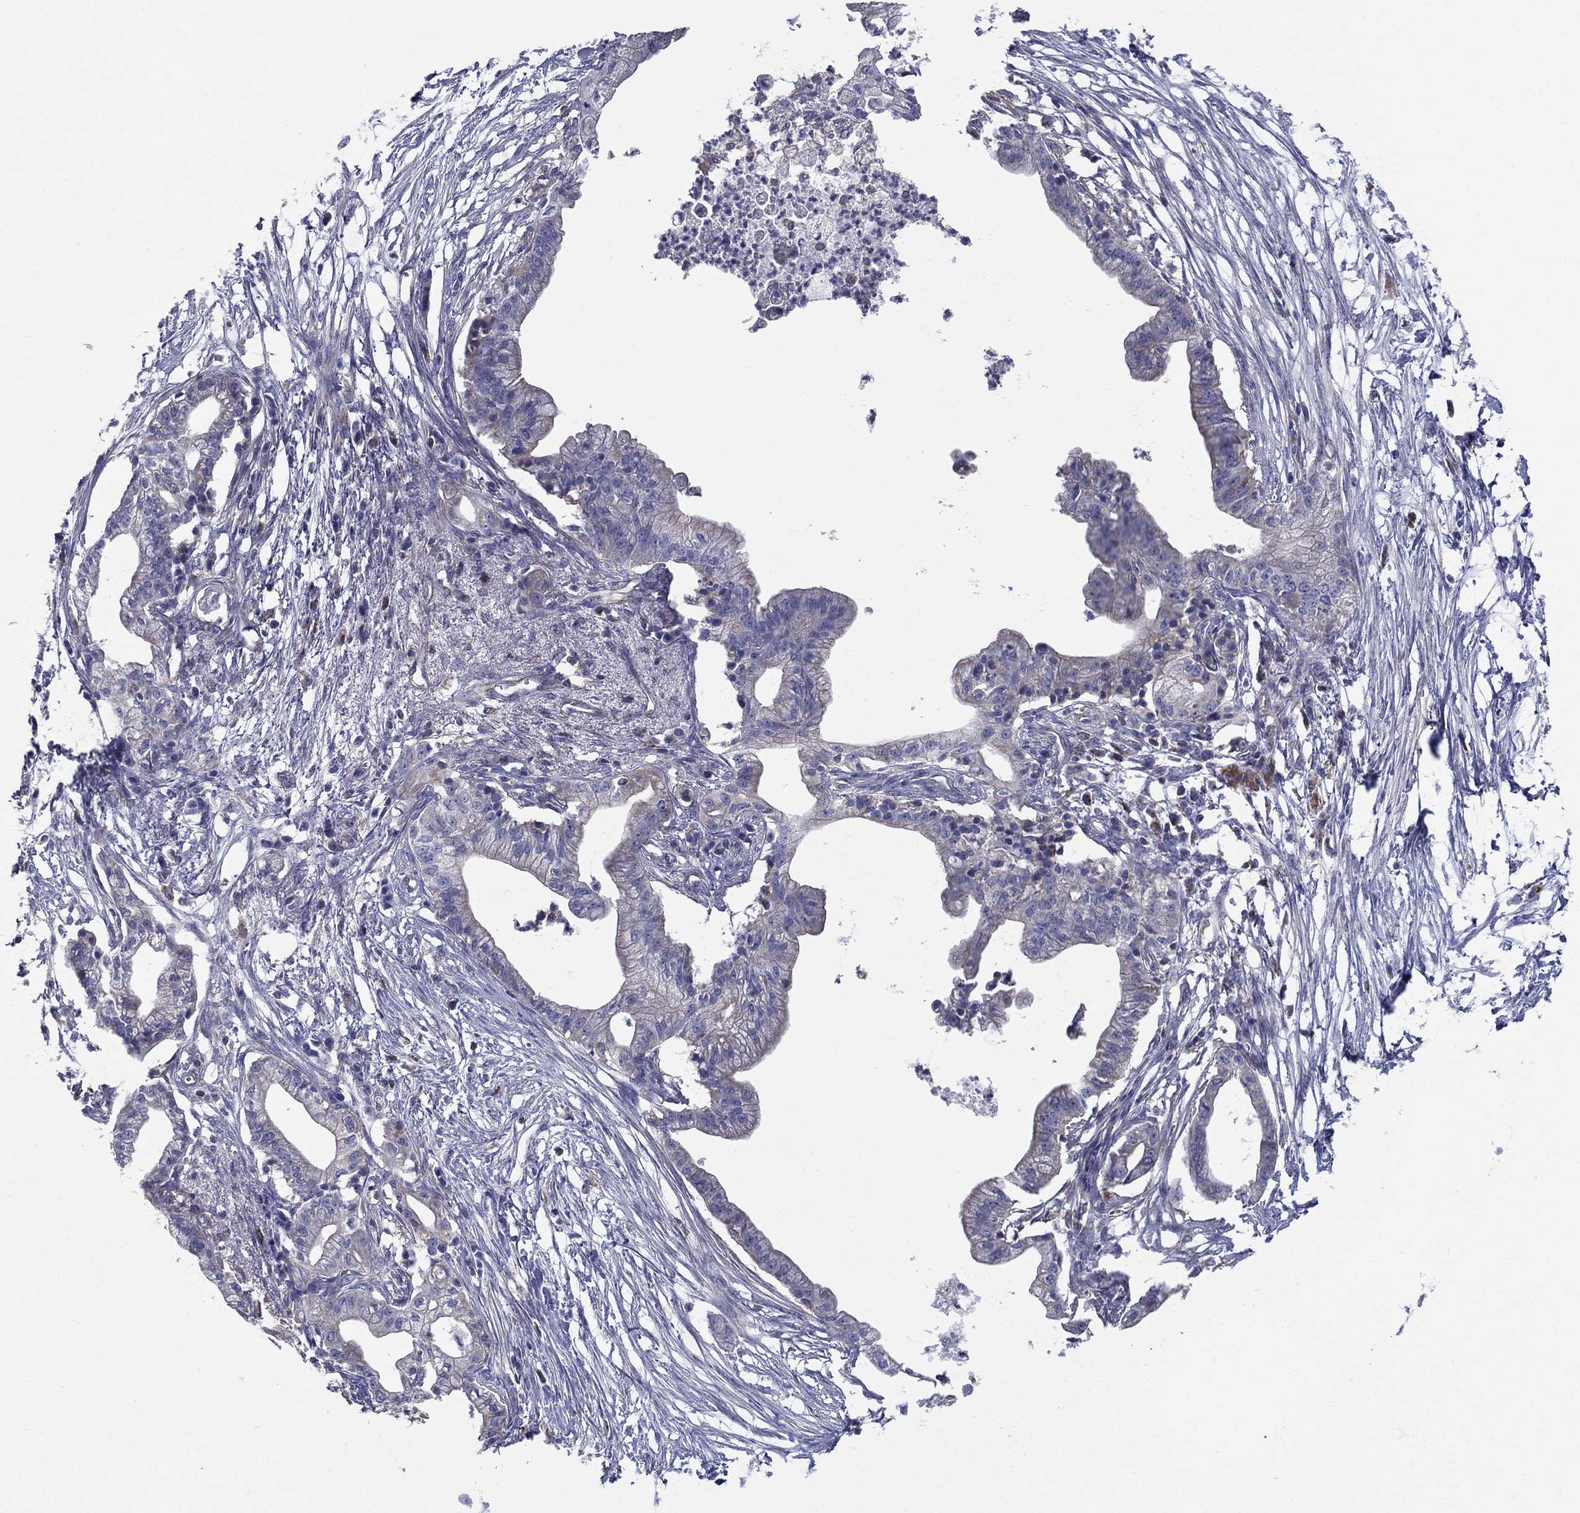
{"staining": {"intensity": "negative", "quantity": "none", "location": "none"}, "tissue": "pancreatic cancer", "cell_type": "Tumor cells", "image_type": "cancer", "snomed": [{"axis": "morphology", "description": "Normal tissue, NOS"}, {"axis": "morphology", "description": "Adenocarcinoma, NOS"}, {"axis": "topography", "description": "Pancreas"}], "caption": "A photomicrograph of pancreatic adenocarcinoma stained for a protein displays no brown staining in tumor cells.", "gene": "NME5", "patient": {"sex": "female", "age": 58}}